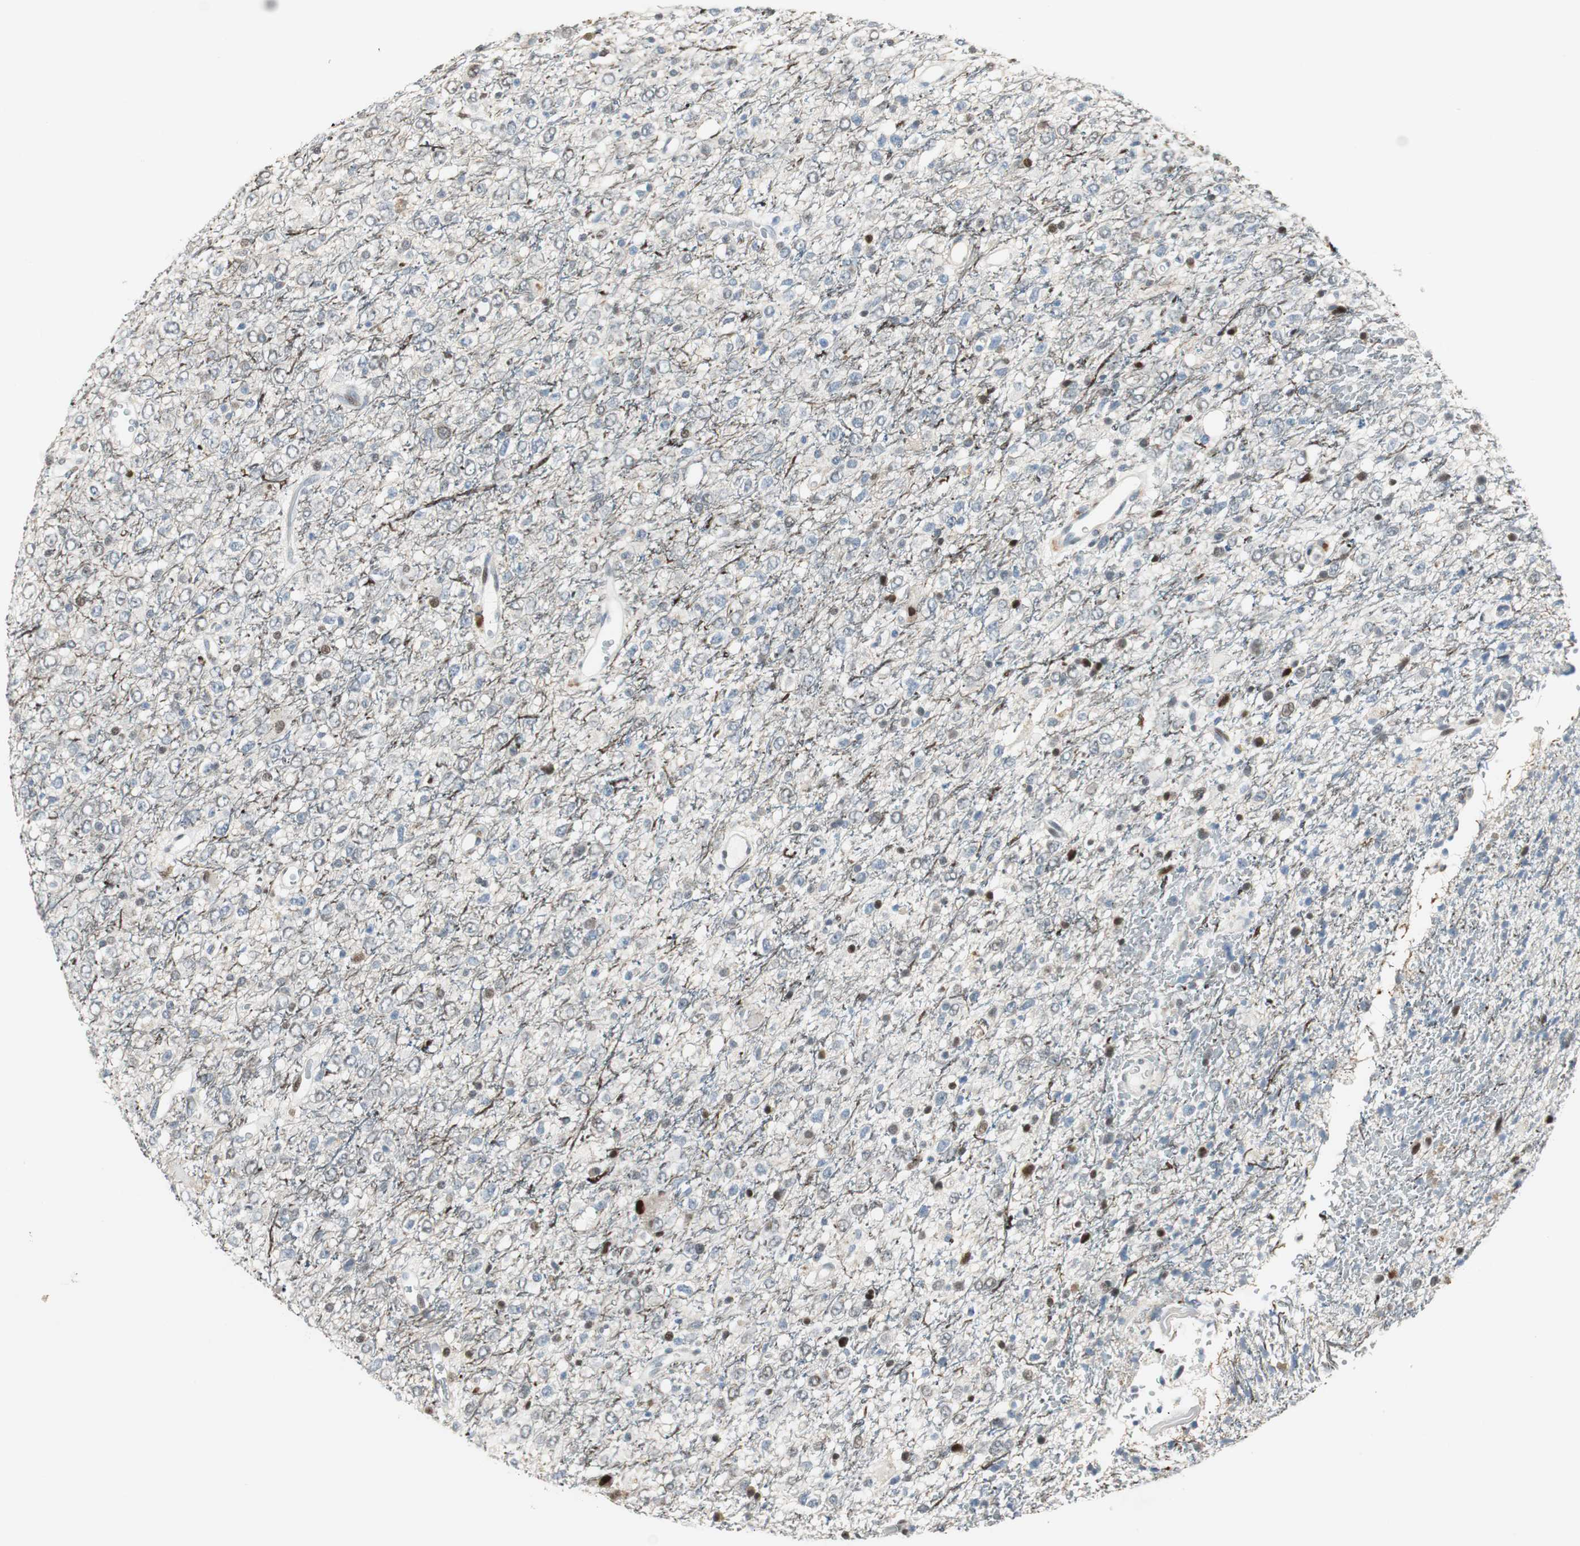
{"staining": {"intensity": "strong", "quantity": "<25%", "location": "nuclear"}, "tissue": "glioma", "cell_type": "Tumor cells", "image_type": "cancer", "snomed": [{"axis": "morphology", "description": "Glioma, malignant, High grade"}, {"axis": "topography", "description": "pancreas cauda"}], "caption": "A brown stain labels strong nuclear expression of a protein in malignant high-grade glioma tumor cells. (IHC, brightfield microscopy, high magnification).", "gene": "AJUBA", "patient": {"sex": "male", "age": 60}}